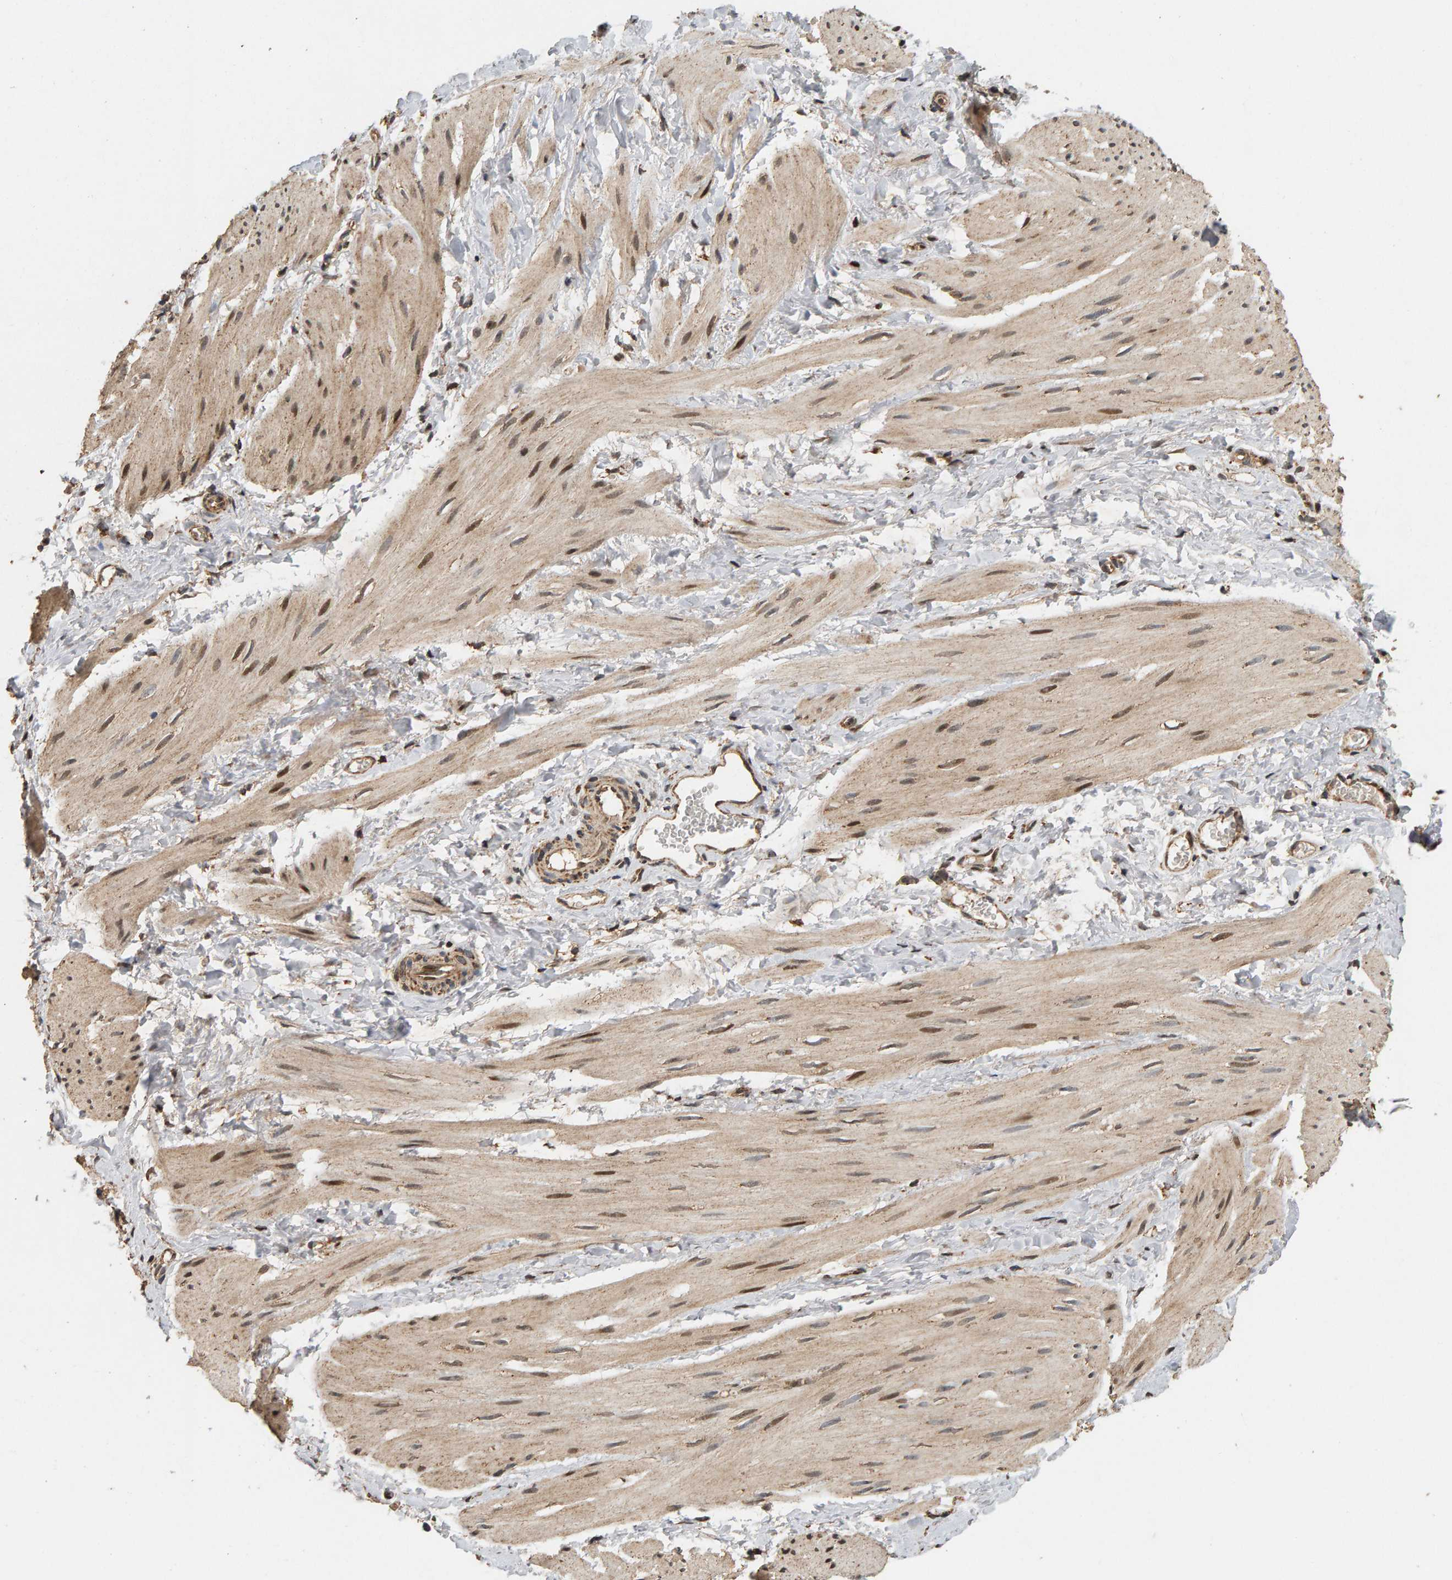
{"staining": {"intensity": "weak", "quantity": ">75%", "location": "cytoplasmic/membranous,nuclear"}, "tissue": "smooth muscle", "cell_type": "Smooth muscle cells", "image_type": "normal", "snomed": [{"axis": "morphology", "description": "Normal tissue, NOS"}, {"axis": "topography", "description": "Smooth muscle"}], "caption": "The micrograph reveals staining of benign smooth muscle, revealing weak cytoplasmic/membranous,nuclear protein expression (brown color) within smooth muscle cells. The protein of interest is shown in brown color, while the nuclei are stained blue.", "gene": "GSTK1", "patient": {"sex": "male", "age": 16}}